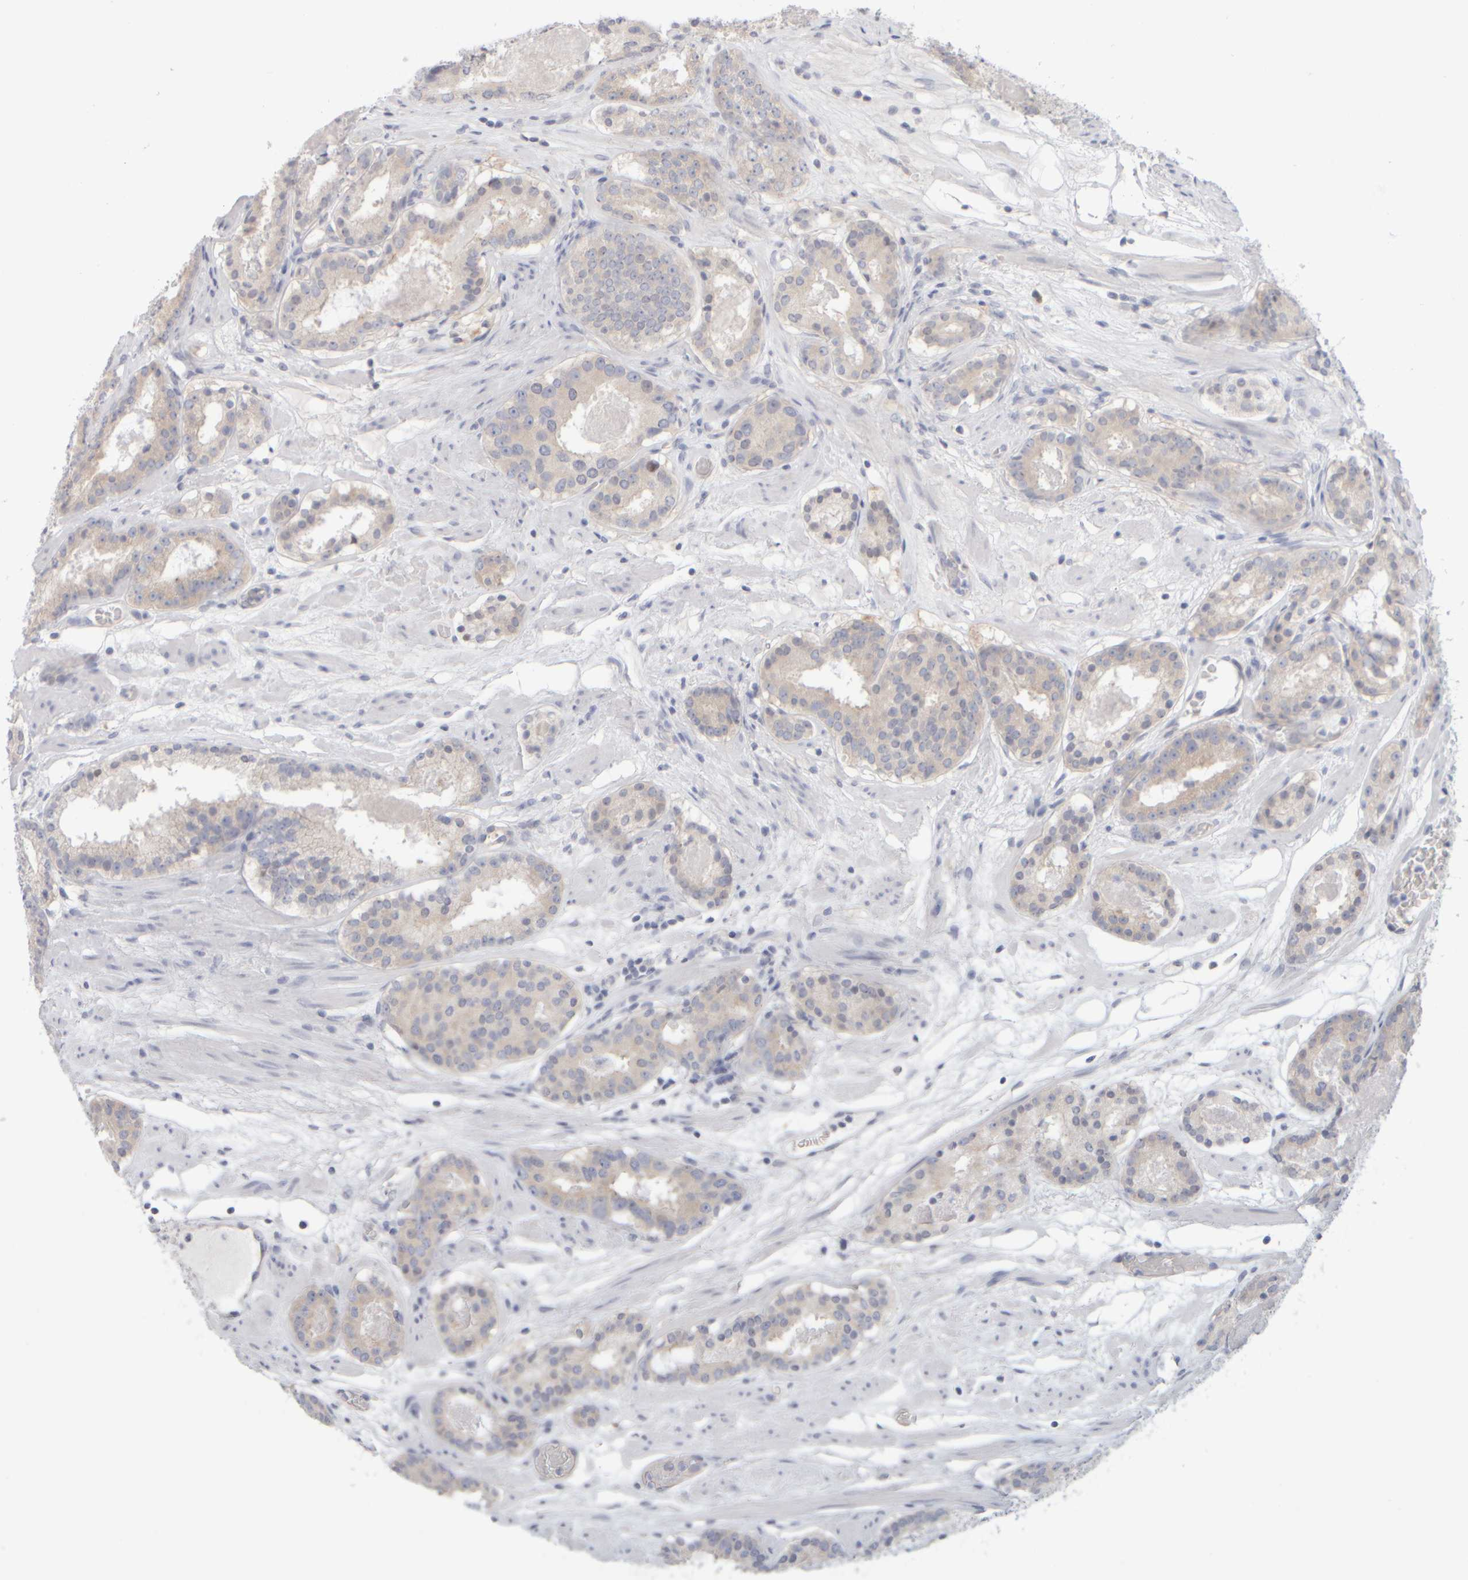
{"staining": {"intensity": "weak", "quantity": "25%-75%", "location": "cytoplasmic/membranous"}, "tissue": "prostate cancer", "cell_type": "Tumor cells", "image_type": "cancer", "snomed": [{"axis": "morphology", "description": "Adenocarcinoma, Low grade"}, {"axis": "topography", "description": "Prostate"}], "caption": "Human prostate cancer stained with a brown dye displays weak cytoplasmic/membranous positive expression in about 25%-75% of tumor cells.", "gene": "GOPC", "patient": {"sex": "male", "age": 69}}